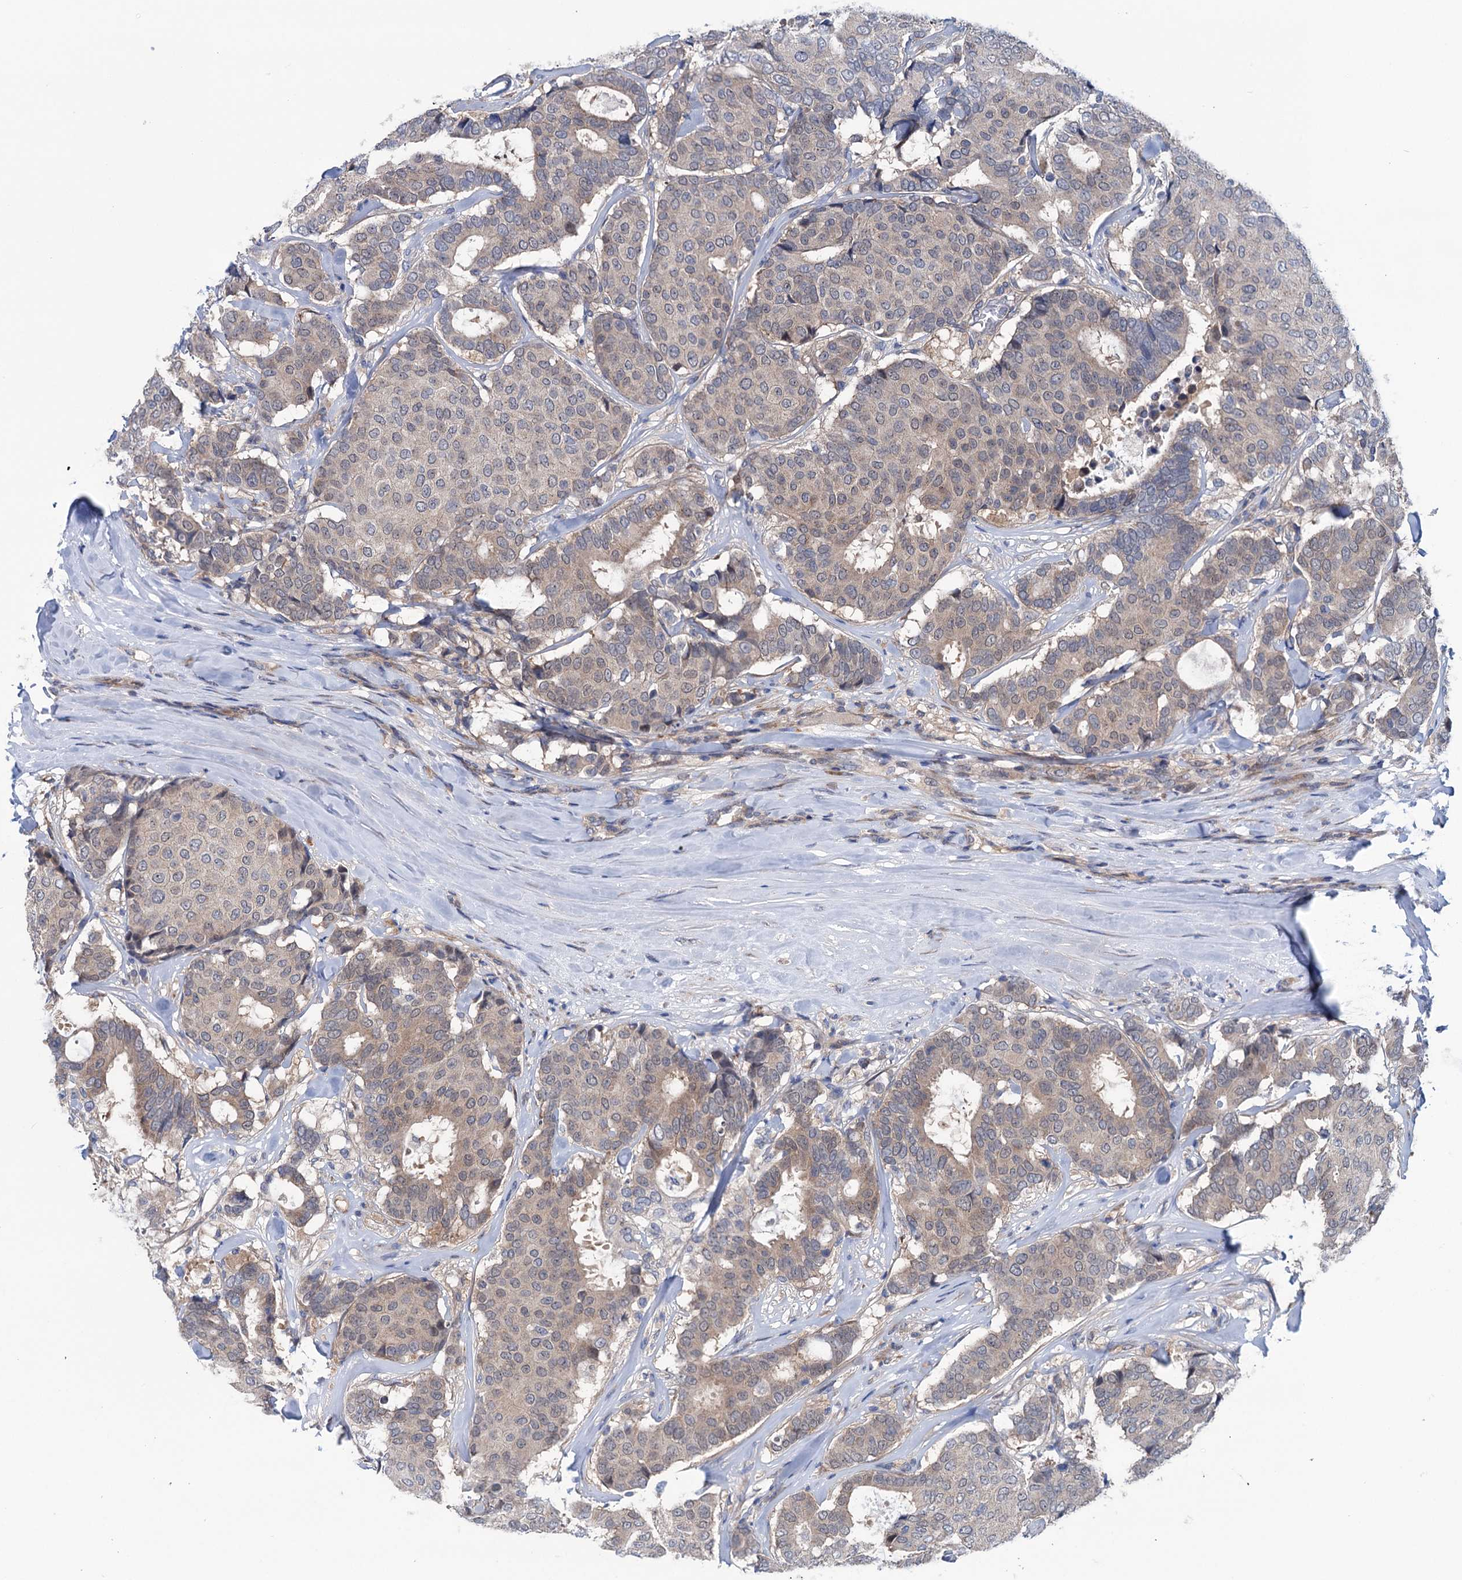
{"staining": {"intensity": "weak", "quantity": "25%-75%", "location": "cytoplasmic/membranous"}, "tissue": "breast cancer", "cell_type": "Tumor cells", "image_type": "cancer", "snomed": [{"axis": "morphology", "description": "Duct carcinoma"}, {"axis": "topography", "description": "Breast"}], "caption": "Breast invasive ductal carcinoma stained with a brown dye shows weak cytoplasmic/membranous positive expression in approximately 25%-75% of tumor cells.", "gene": "EYA4", "patient": {"sex": "female", "age": 75}}